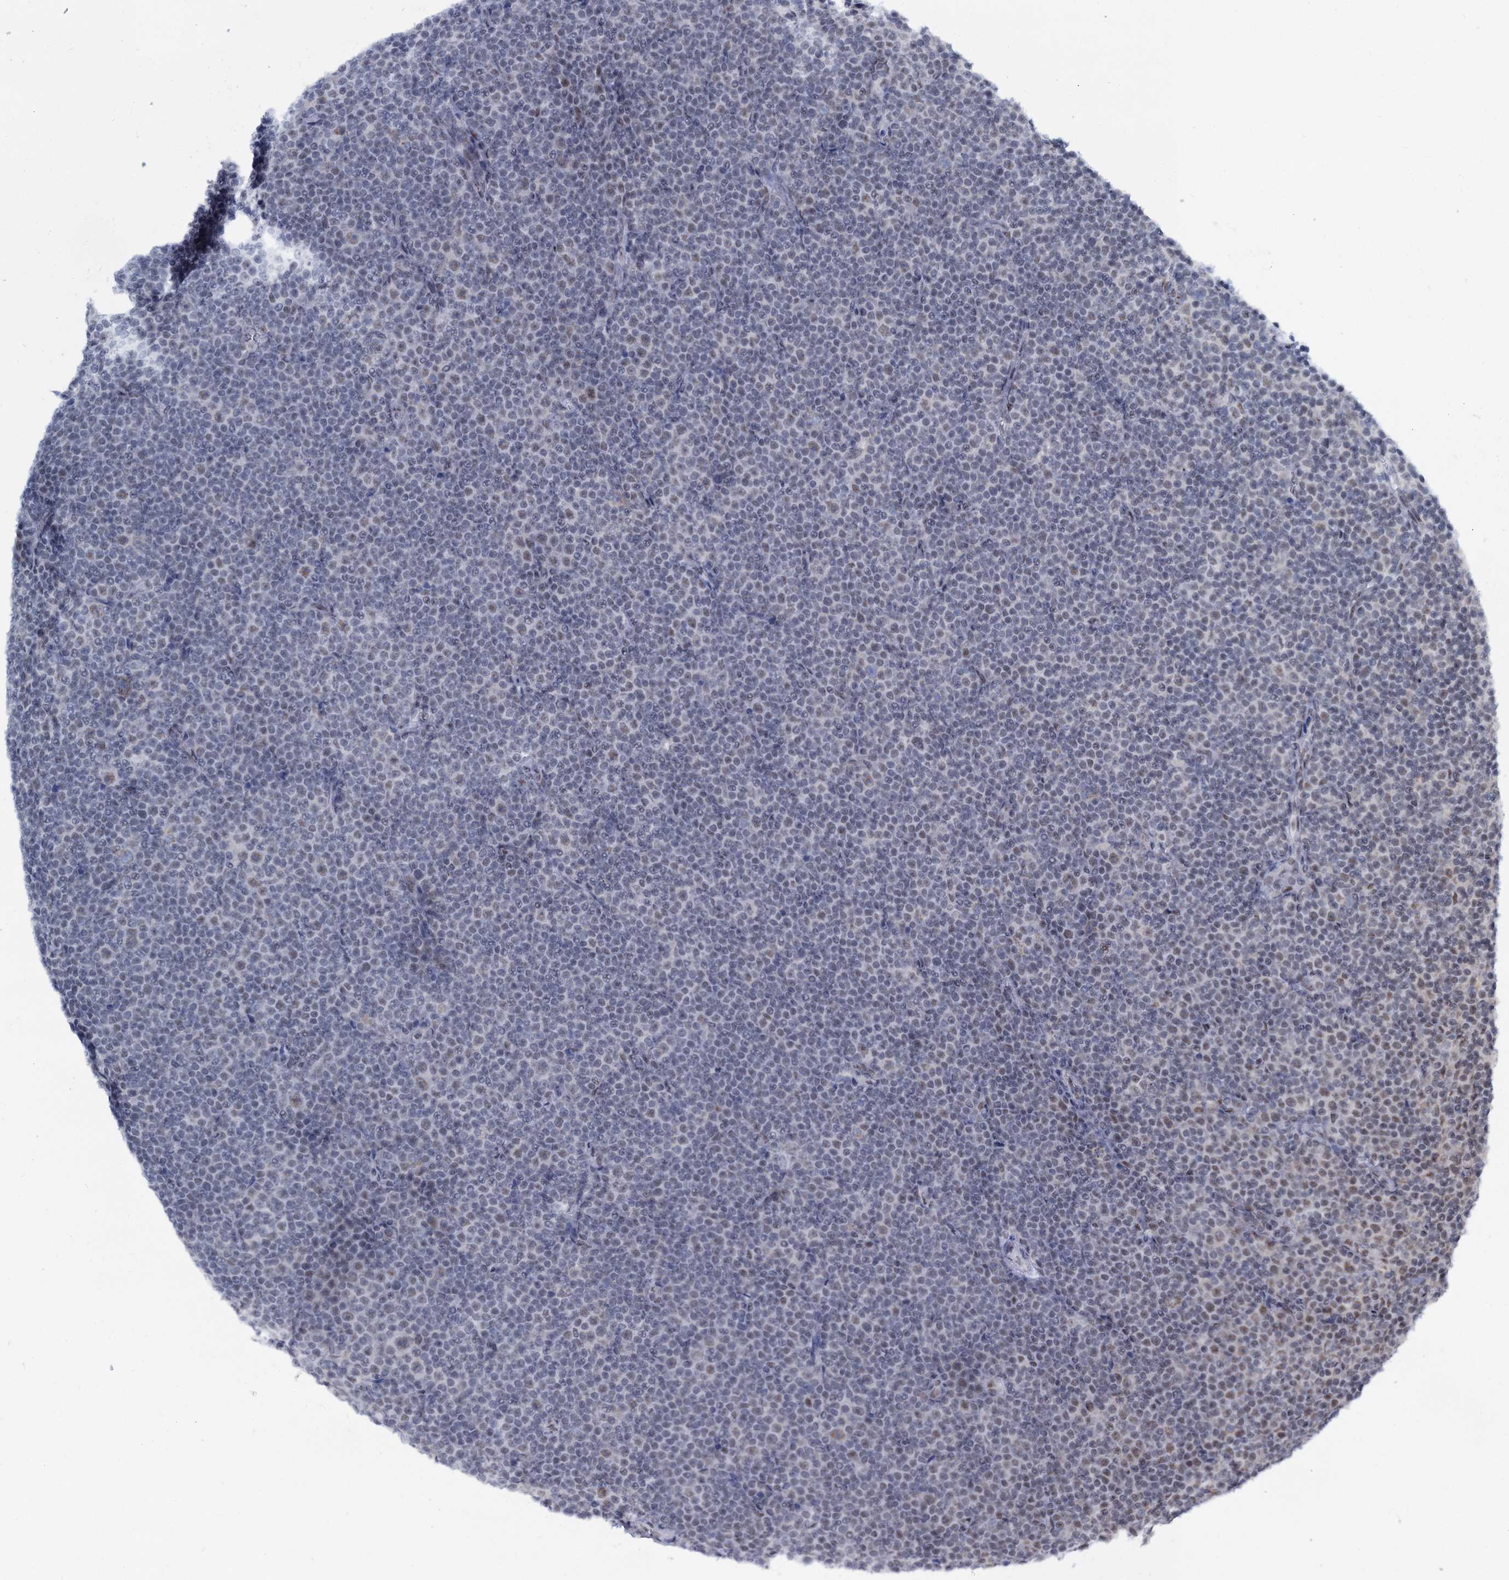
{"staining": {"intensity": "weak", "quantity": "25%-75%", "location": "nuclear"}, "tissue": "lymphoma", "cell_type": "Tumor cells", "image_type": "cancer", "snomed": [{"axis": "morphology", "description": "Malignant lymphoma, non-Hodgkin's type, Low grade"}, {"axis": "topography", "description": "Lymph node"}], "caption": "The image displays staining of low-grade malignant lymphoma, non-Hodgkin's type, revealing weak nuclear protein staining (brown color) within tumor cells.", "gene": "SREK1", "patient": {"sex": "female", "age": 67}}